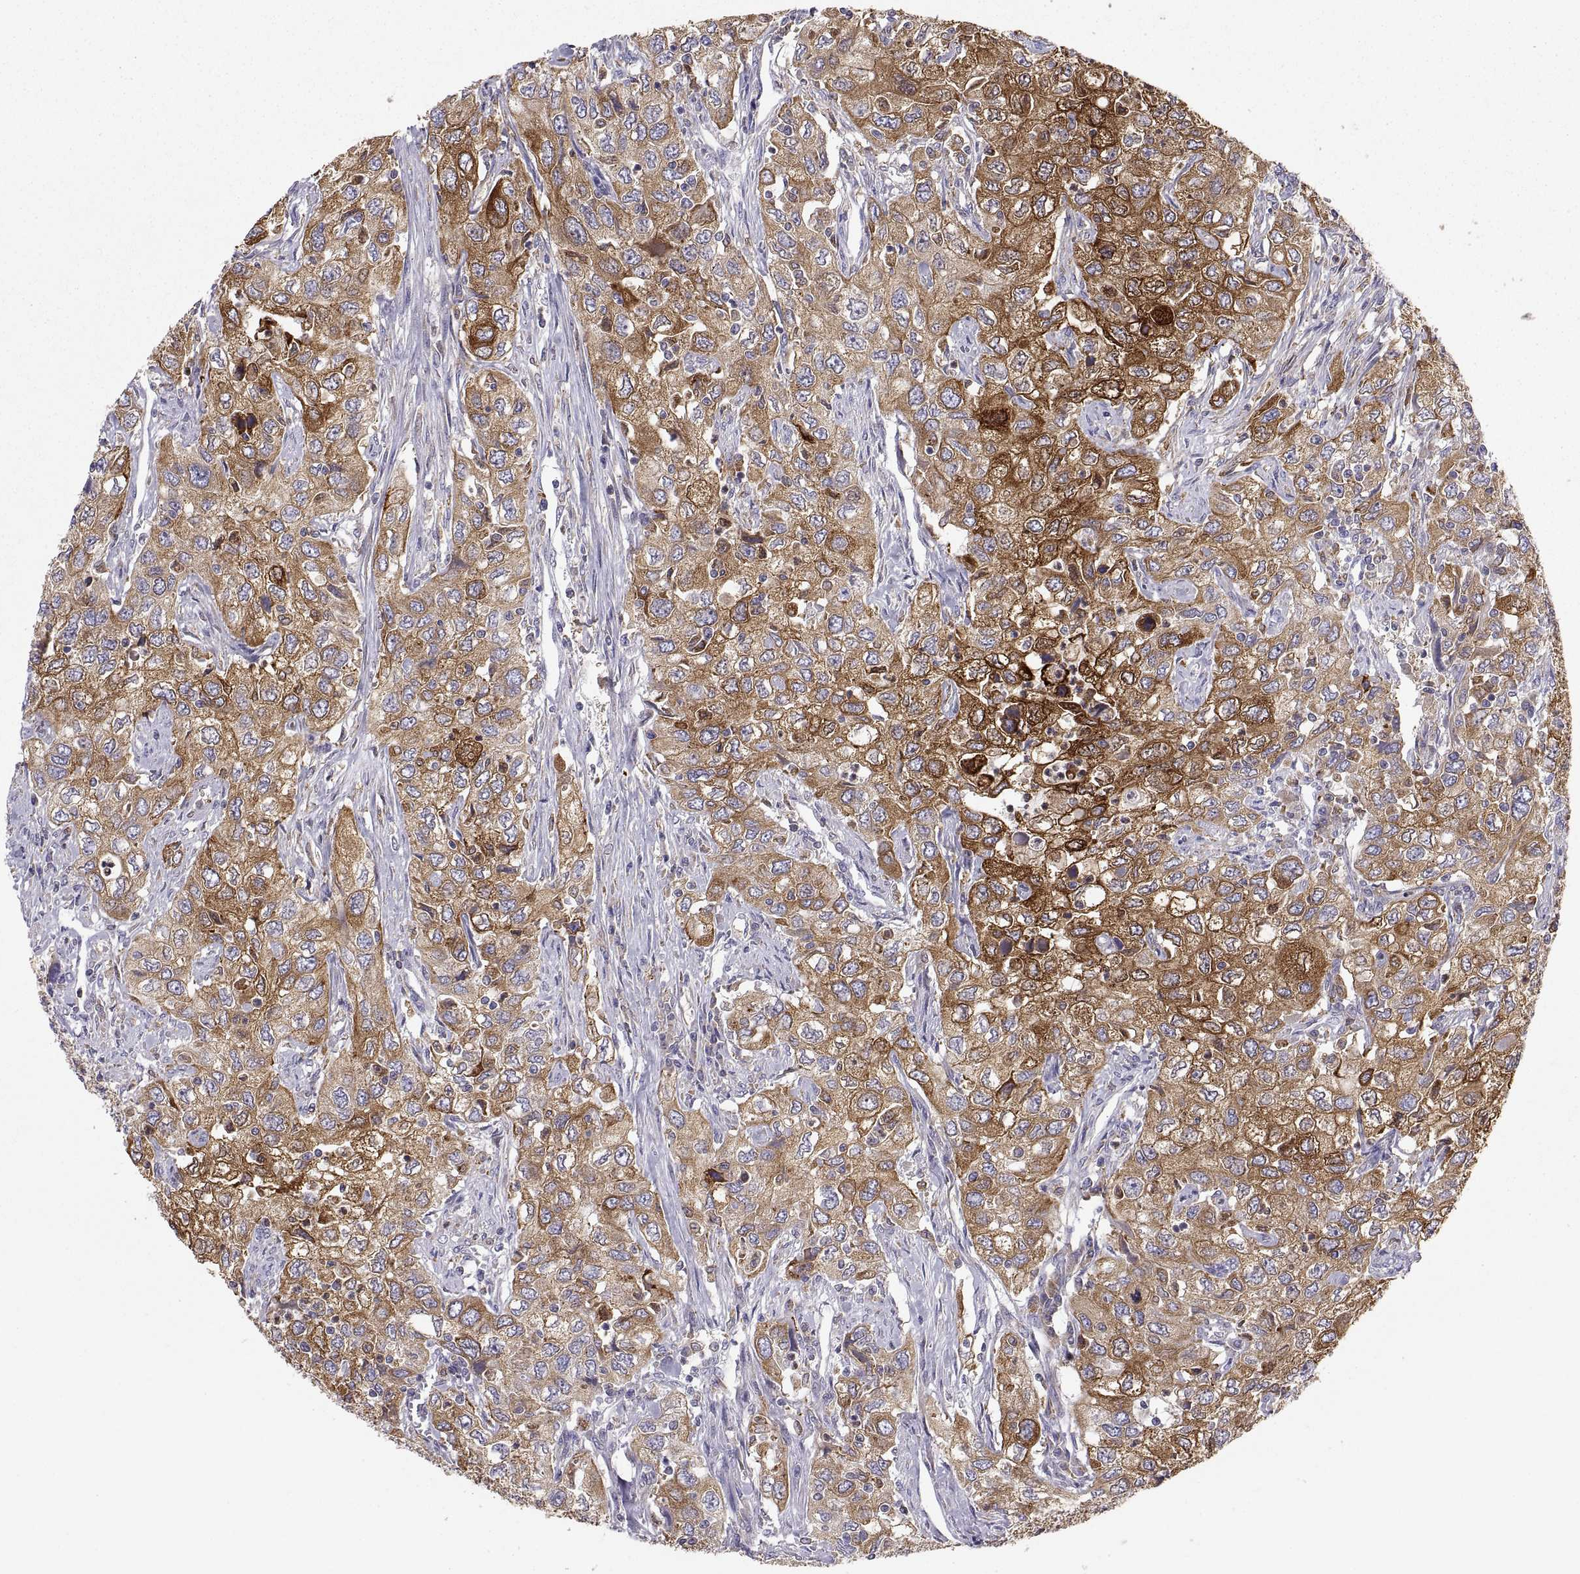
{"staining": {"intensity": "strong", "quantity": ">75%", "location": "cytoplasmic/membranous"}, "tissue": "urothelial cancer", "cell_type": "Tumor cells", "image_type": "cancer", "snomed": [{"axis": "morphology", "description": "Urothelial carcinoma, High grade"}, {"axis": "topography", "description": "Urinary bladder"}], "caption": "Brown immunohistochemical staining in urothelial carcinoma (high-grade) exhibits strong cytoplasmic/membranous staining in about >75% of tumor cells.", "gene": "ERO1A", "patient": {"sex": "male", "age": 76}}